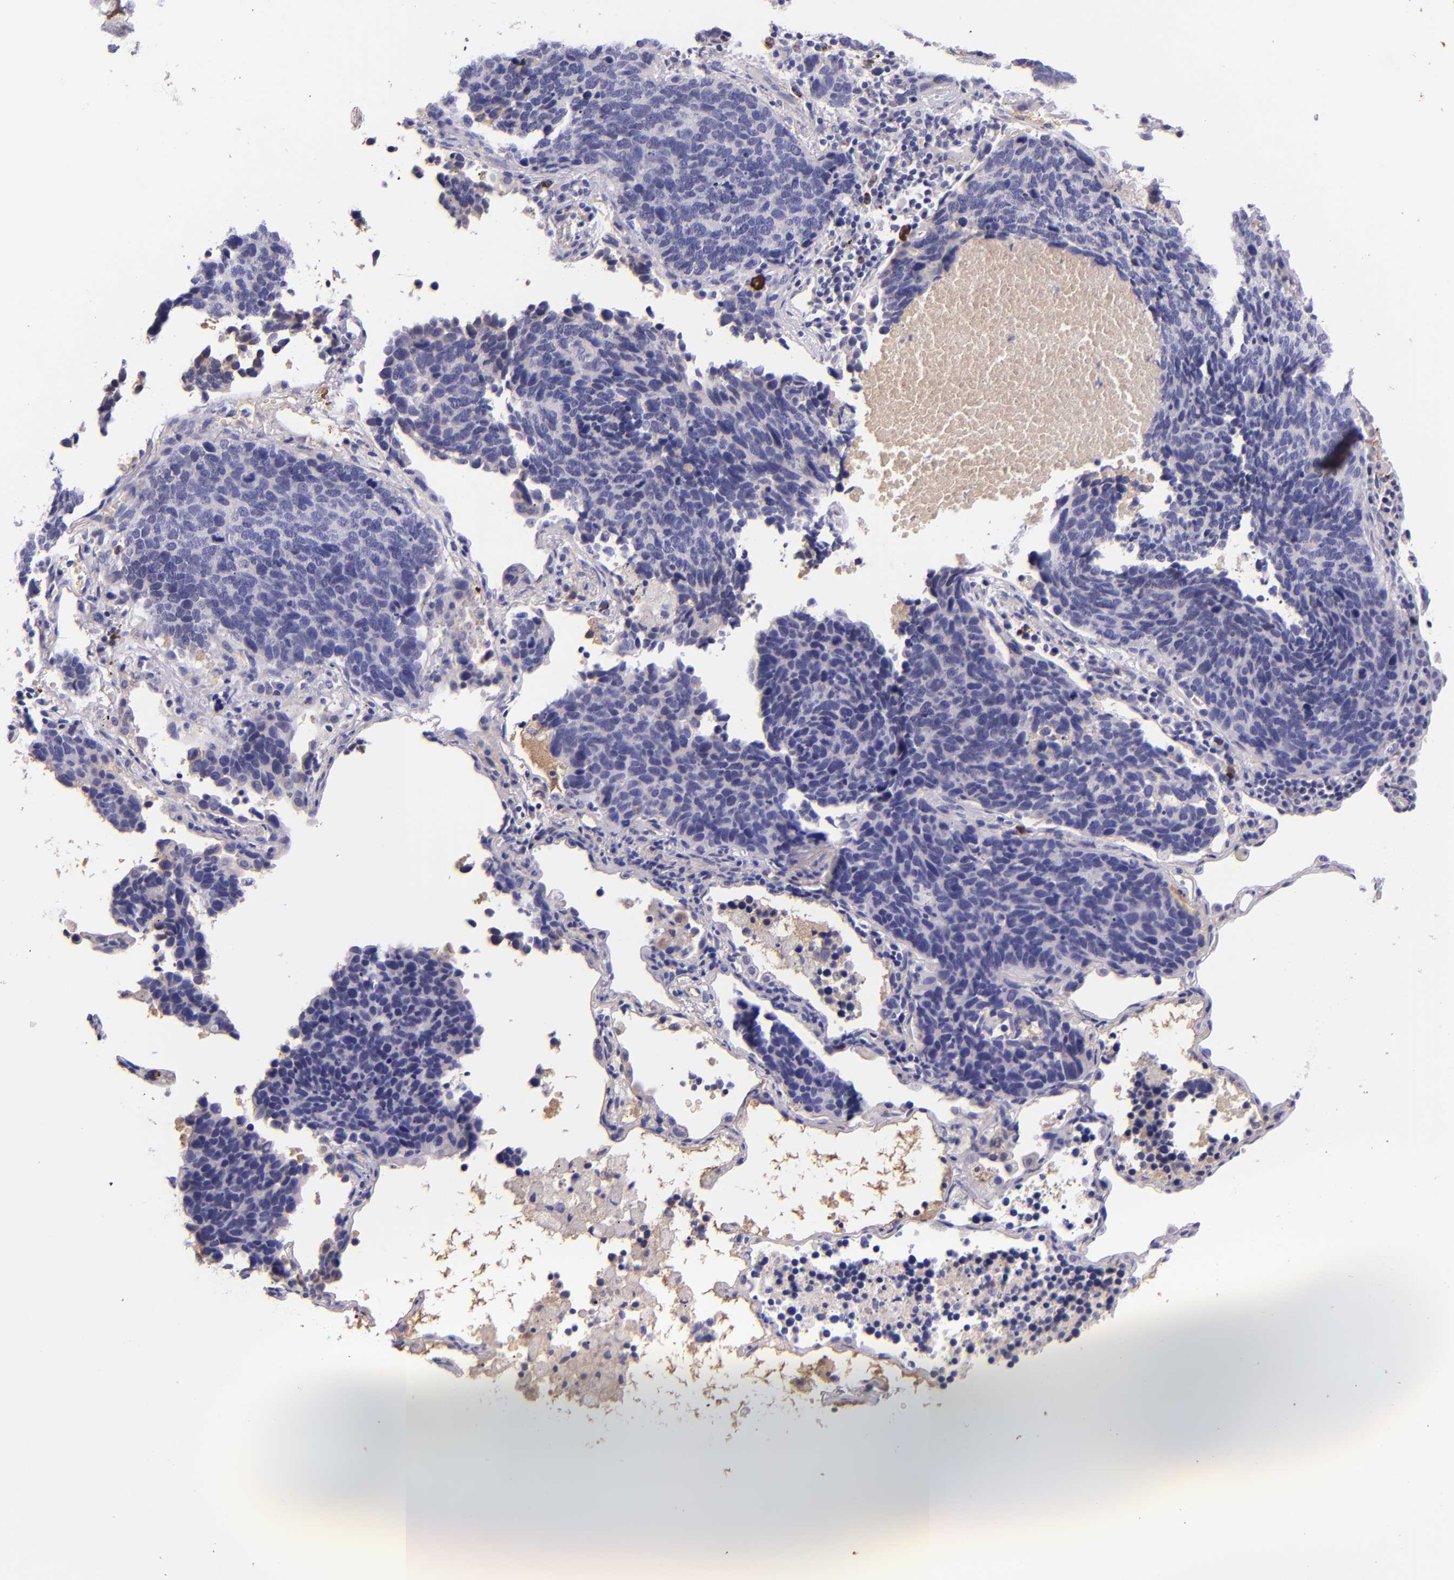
{"staining": {"intensity": "negative", "quantity": "none", "location": "none"}, "tissue": "lung cancer", "cell_type": "Tumor cells", "image_type": "cancer", "snomed": [{"axis": "morphology", "description": "Neoplasm, malignant, NOS"}, {"axis": "topography", "description": "Lung"}], "caption": "The image reveals no staining of tumor cells in lung cancer. Brightfield microscopy of immunohistochemistry (IHC) stained with DAB (brown) and hematoxylin (blue), captured at high magnification.", "gene": "KNG1", "patient": {"sex": "female", "age": 75}}